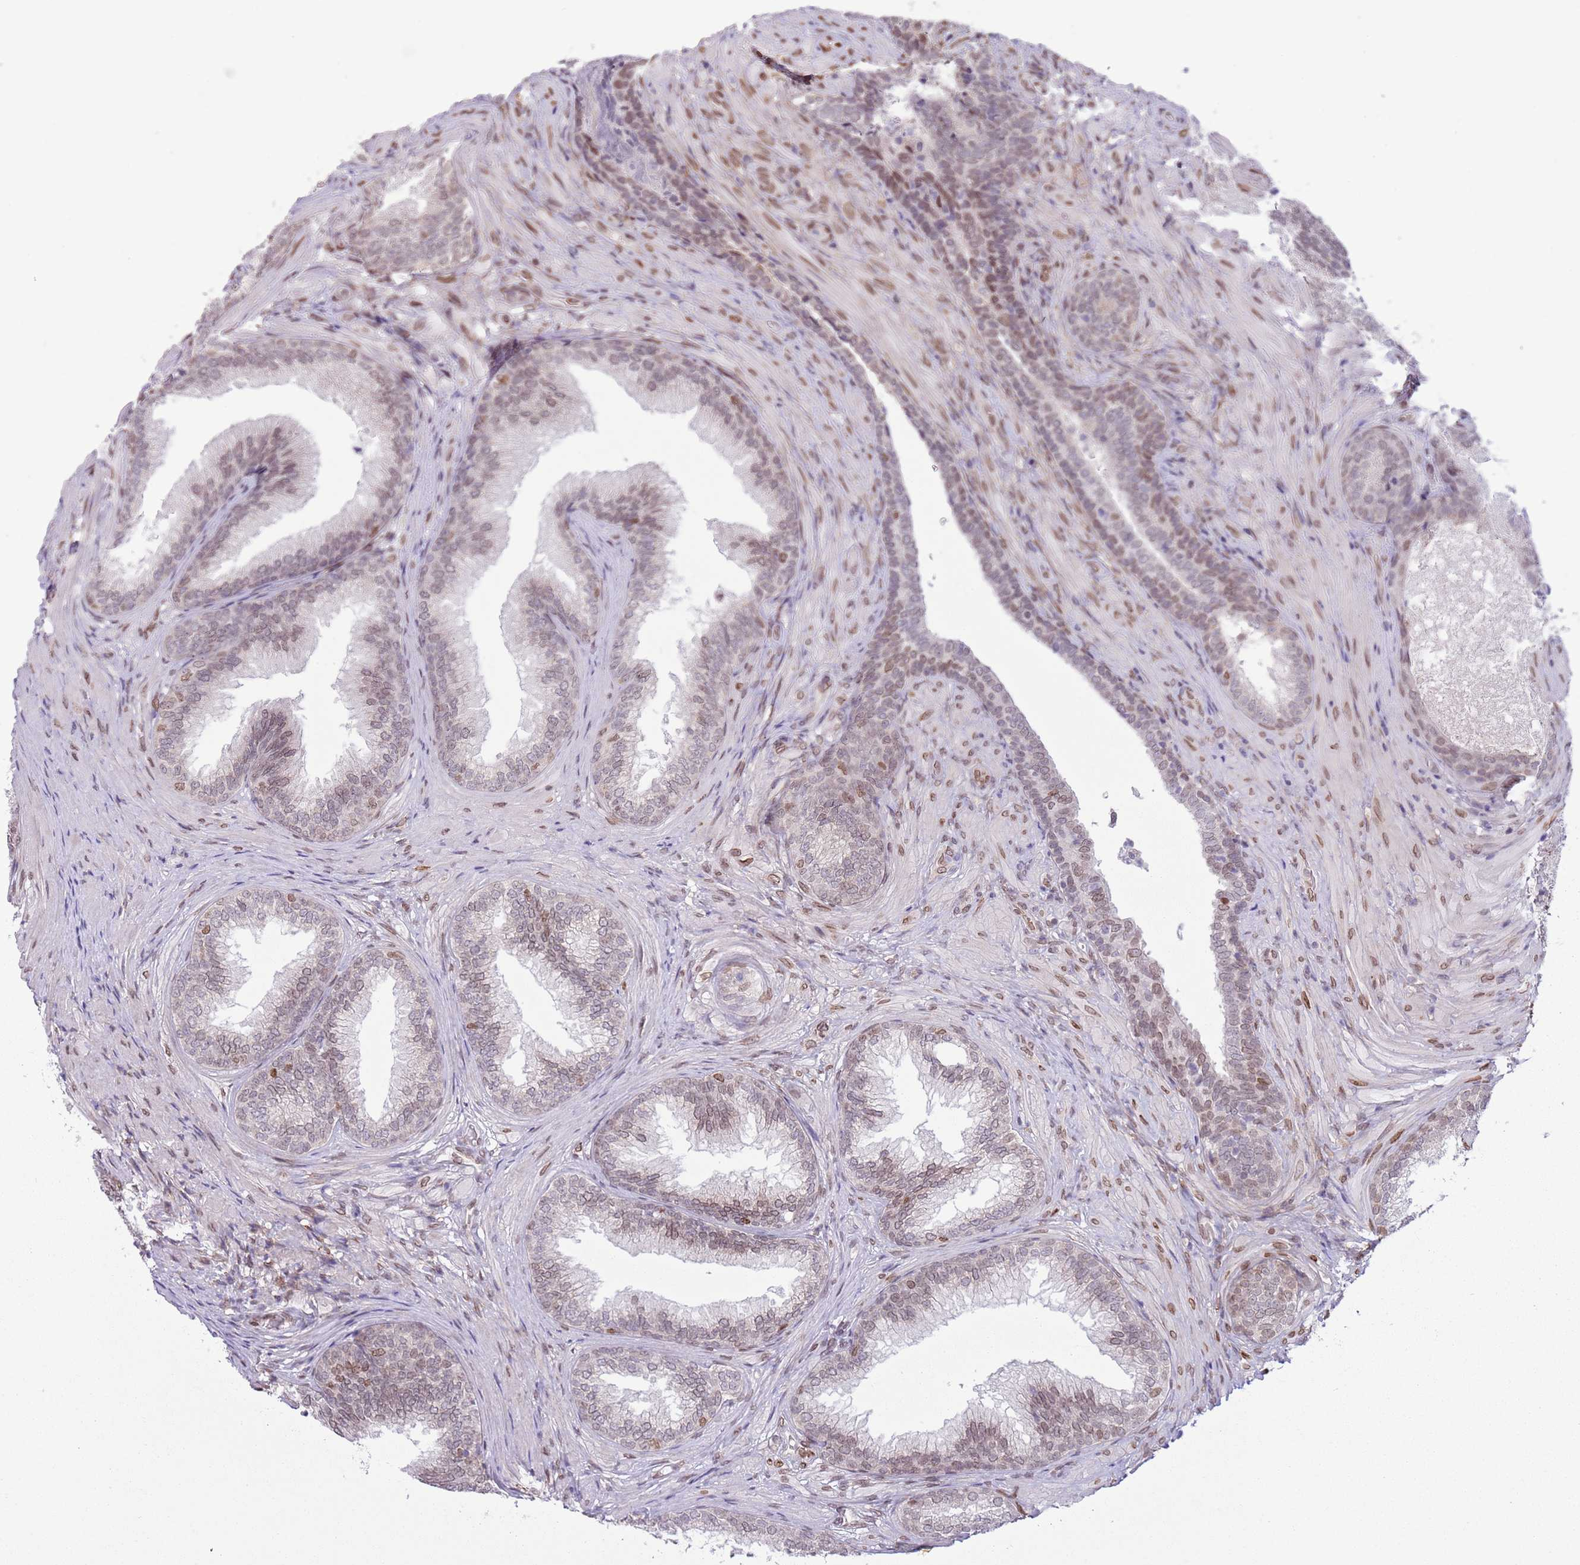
{"staining": {"intensity": "moderate", "quantity": "25%-75%", "location": "cytoplasmic/membranous,nuclear"}, "tissue": "prostate", "cell_type": "Glandular cells", "image_type": "normal", "snomed": [{"axis": "morphology", "description": "Normal tissue, NOS"}, {"axis": "topography", "description": "Prostate"}], "caption": "Protein expression analysis of normal prostate displays moderate cytoplasmic/membranous,nuclear positivity in about 25%-75% of glandular cells.", "gene": "ZGLP1", "patient": {"sex": "male", "age": 76}}